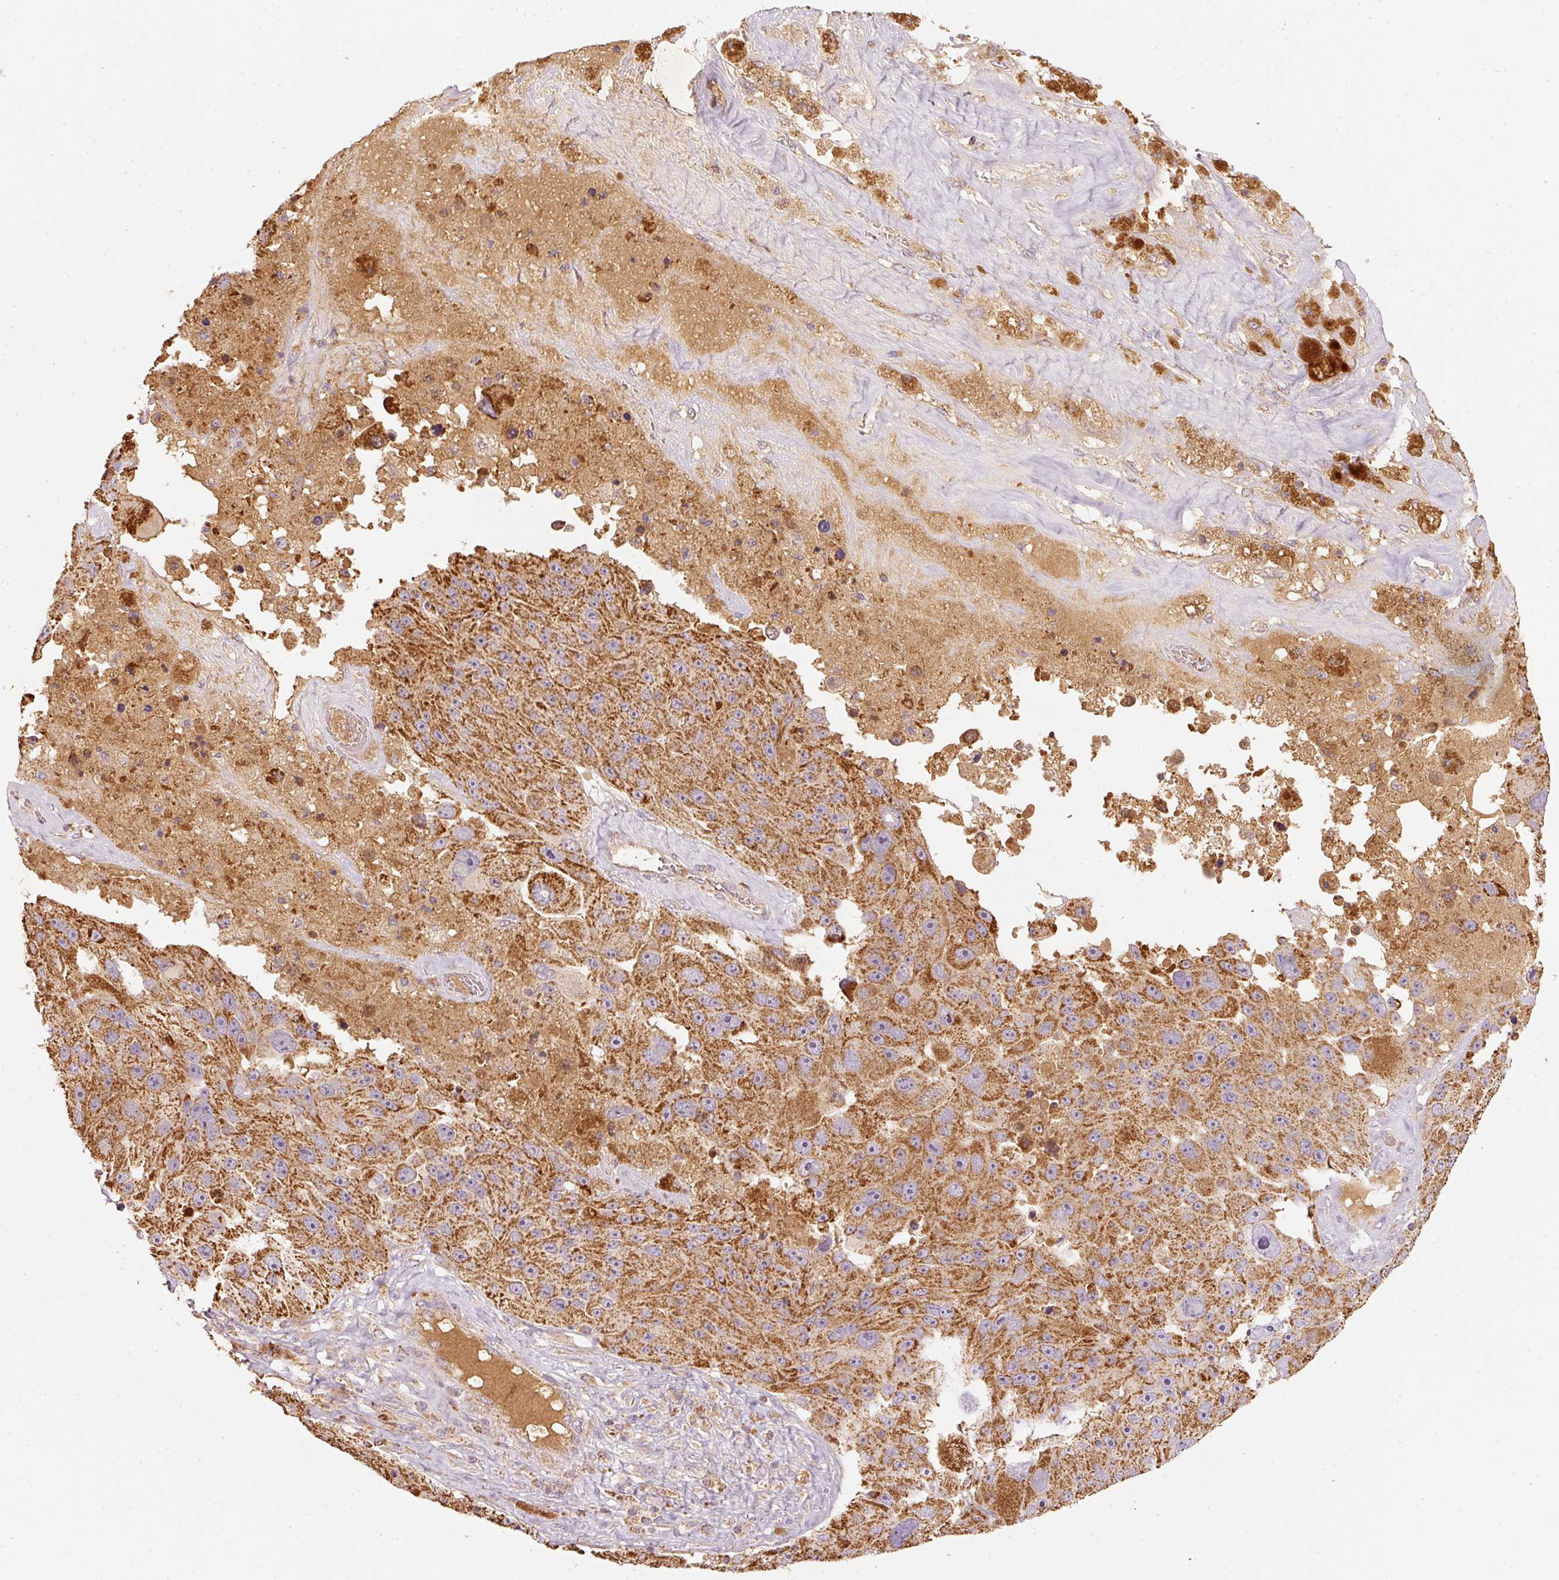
{"staining": {"intensity": "strong", "quantity": ">75%", "location": "cytoplasmic/membranous"}, "tissue": "melanoma", "cell_type": "Tumor cells", "image_type": "cancer", "snomed": [{"axis": "morphology", "description": "Malignant melanoma, Metastatic site"}, {"axis": "topography", "description": "Lymph node"}], "caption": "Melanoma was stained to show a protein in brown. There is high levels of strong cytoplasmic/membranous expression in about >75% of tumor cells.", "gene": "PSENEN", "patient": {"sex": "male", "age": 62}}